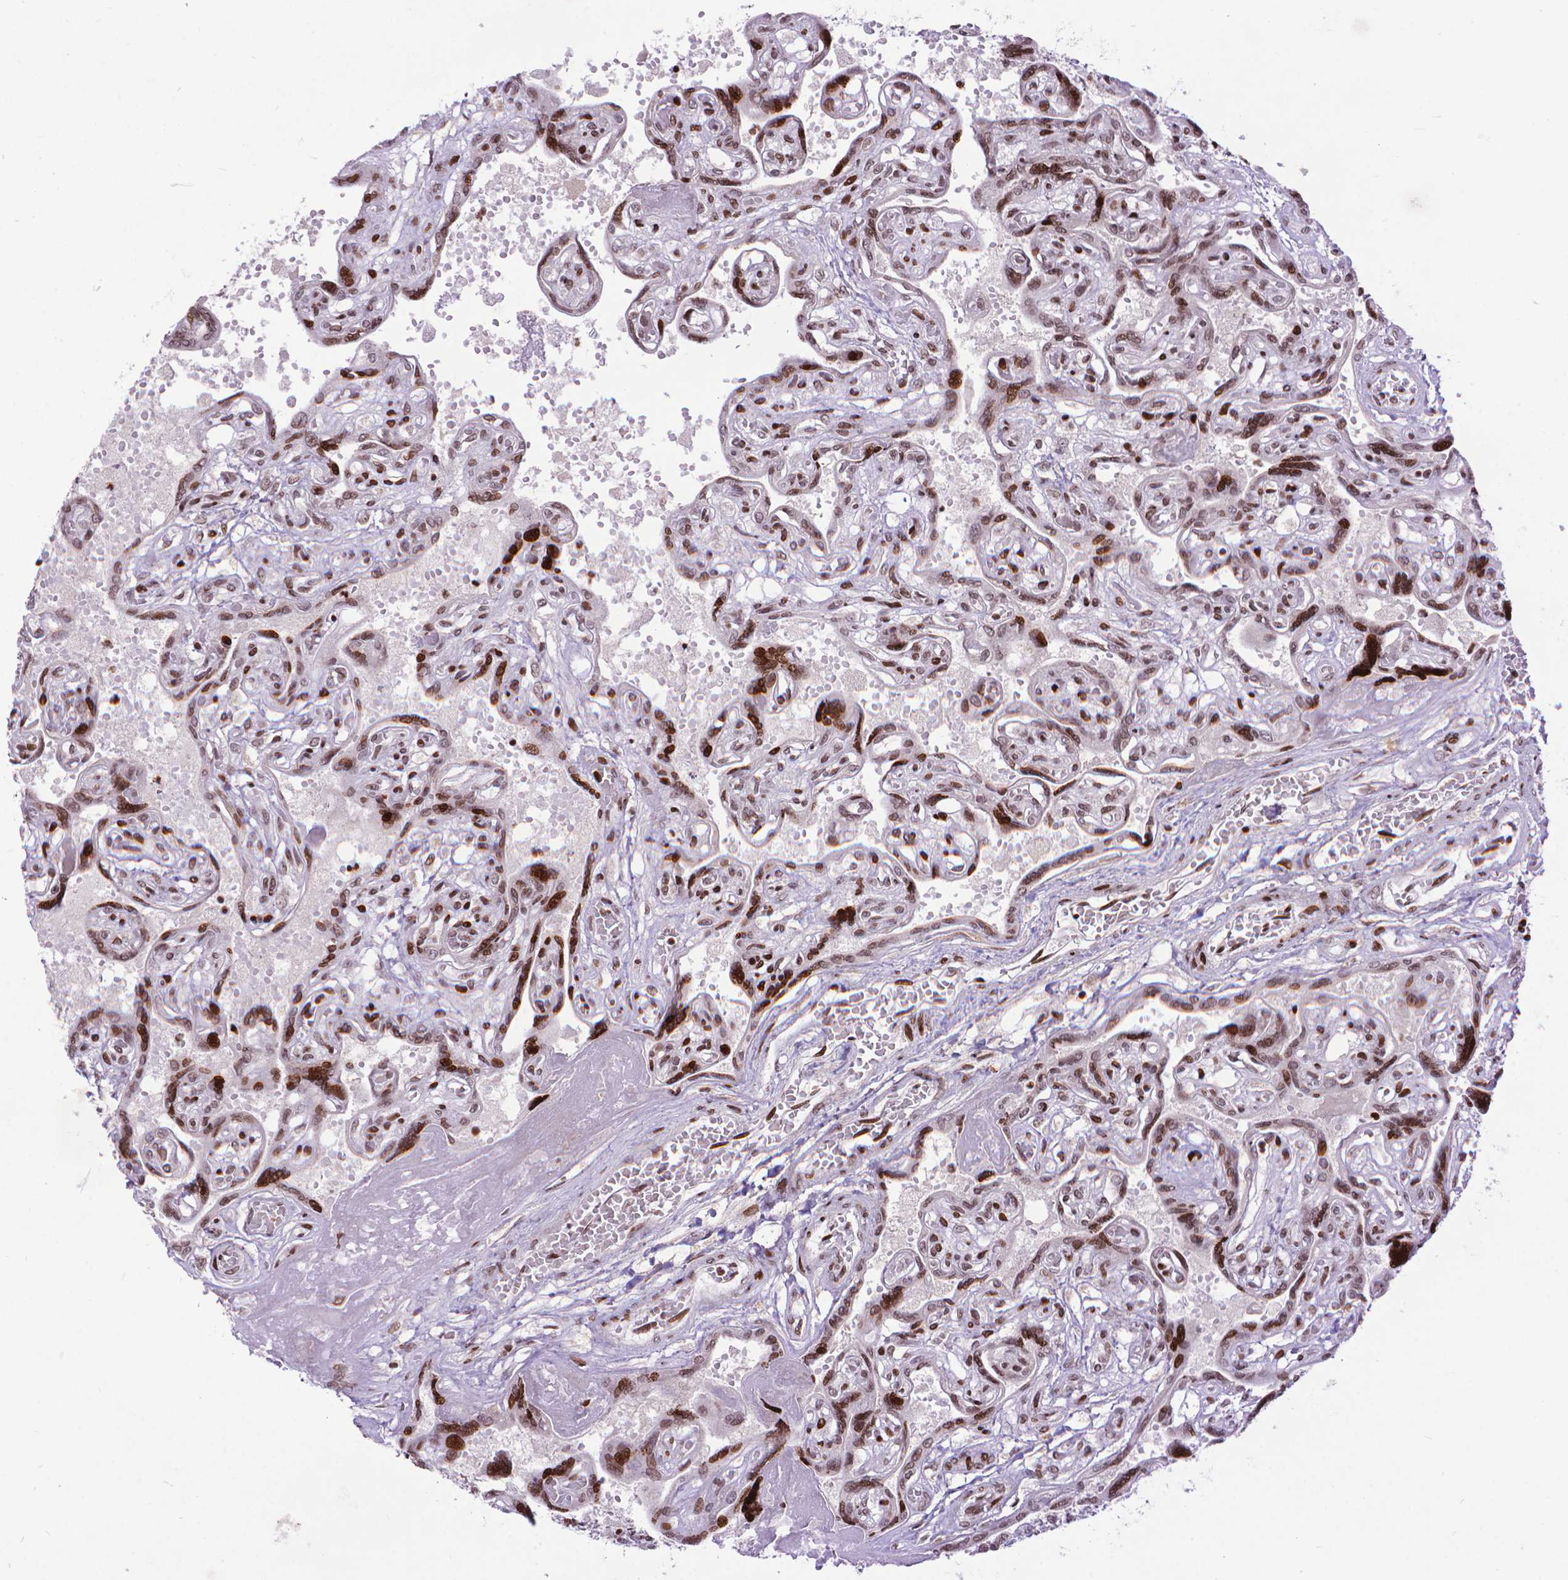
{"staining": {"intensity": "moderate", "quantity": ">75%", "location": "nuclear"}, "tissue": "placenta", "cell_type": "Decidual cells", "image_type": "normal", "snomed": [{"axis": "morphology", "description": "Normal tissue, NOS"}, {"axis": "topography", "description": "Placenta"}], "caption": "Benign placenta reveals moderate nuclear positivity in about >75% of decidual cells.", "gene": "AMER1", "patient": {"sex": "female", "age": 32}}